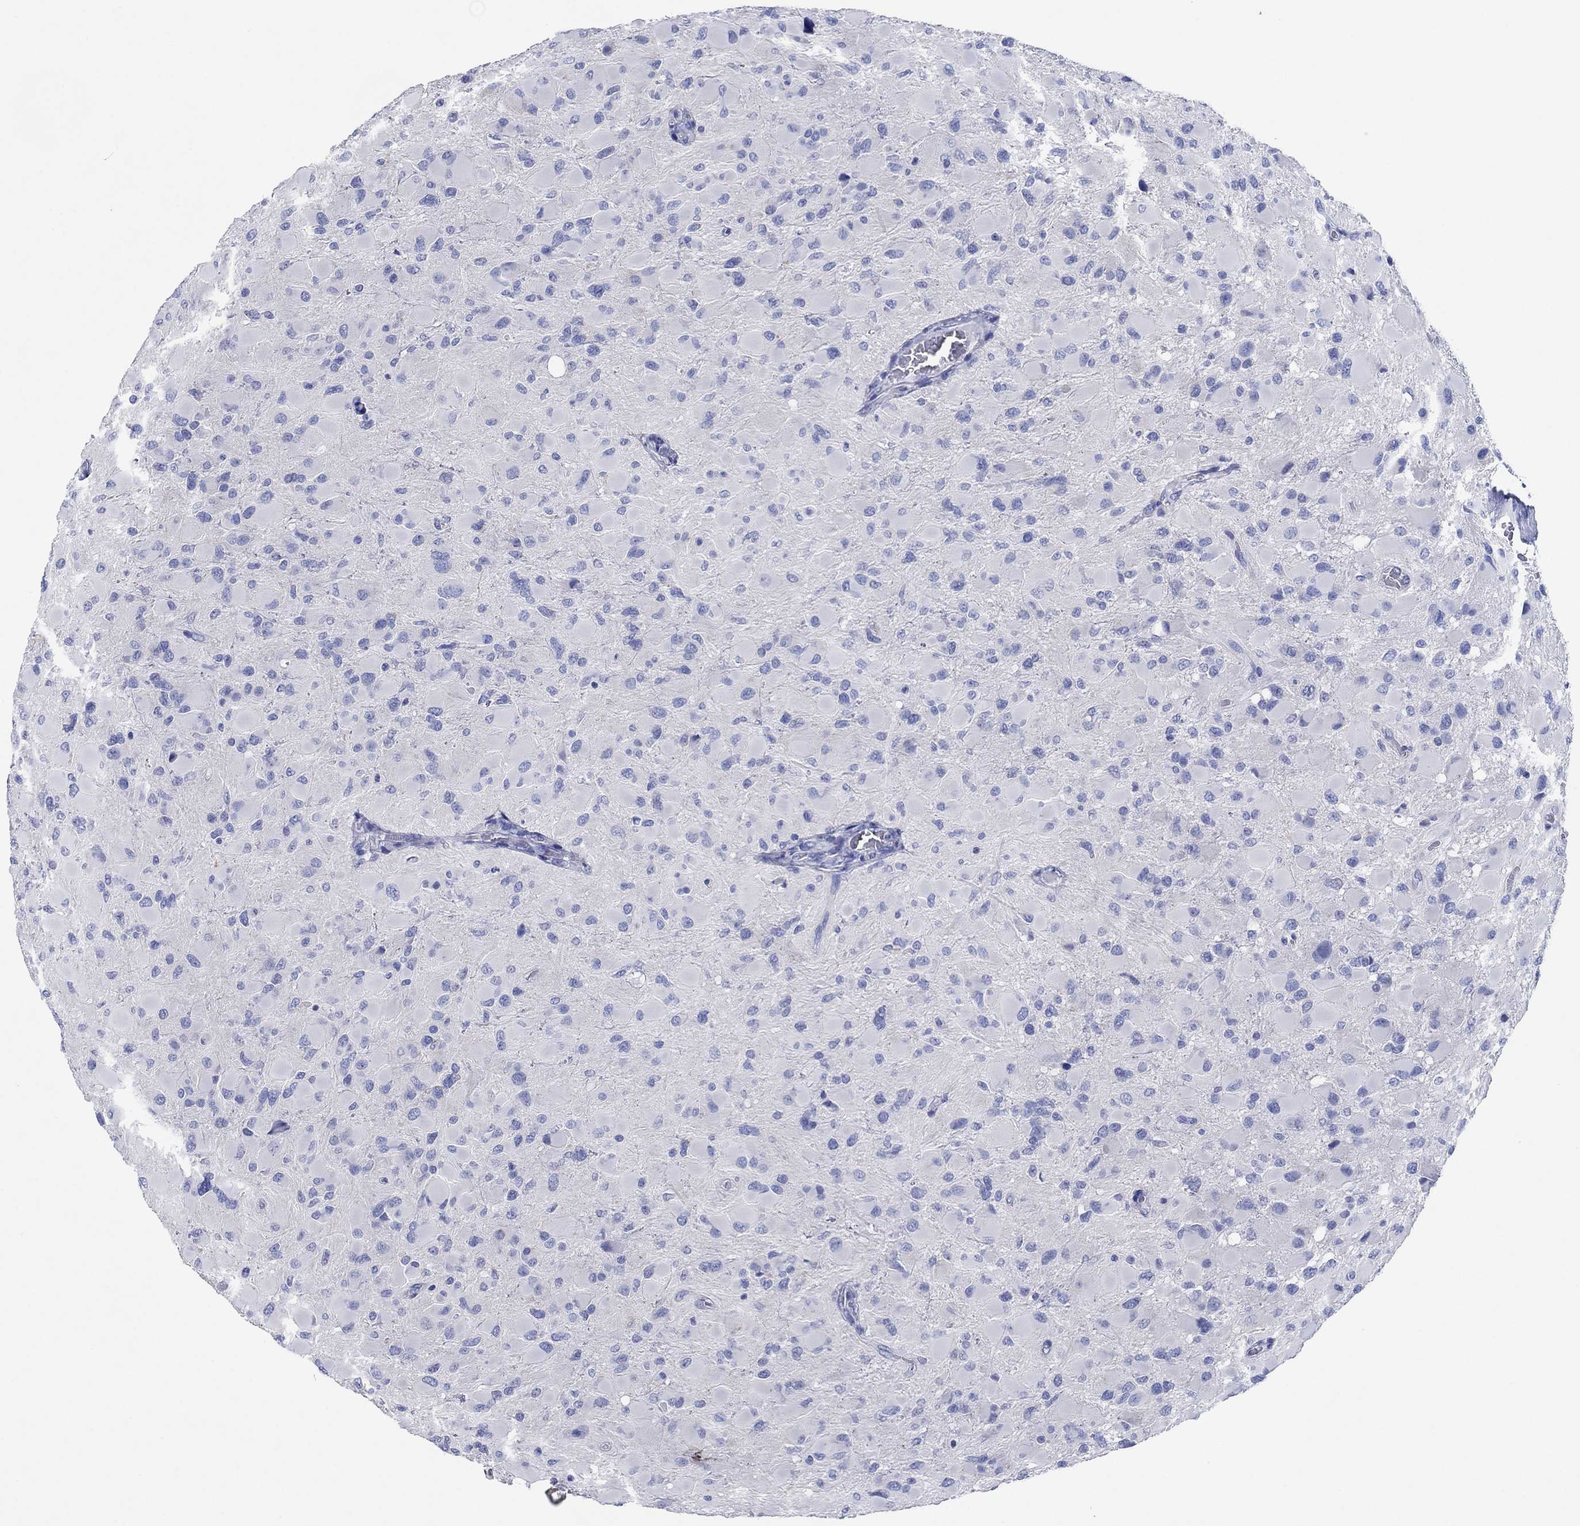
{"staining": {"intensity": "negative", "quantity": "none", "location": "none"}, "tissue": "glioma", "cell_type": "Tumor cells", "image_type": "cancer", "snomed": [{"axis": "morphology", "description": "Glioma, malignant, High grade"}, {"axis": "topography", "description": "Cerebral cortex"}], "caption": "Immunohistochemistry (IHC) histopathology image of human malignant high-grade glioma stained for a protein (brown), which reveals no staining in tumor cells.", "gene": "HCRT", "patient": {"sex": "female", "age": 36}}